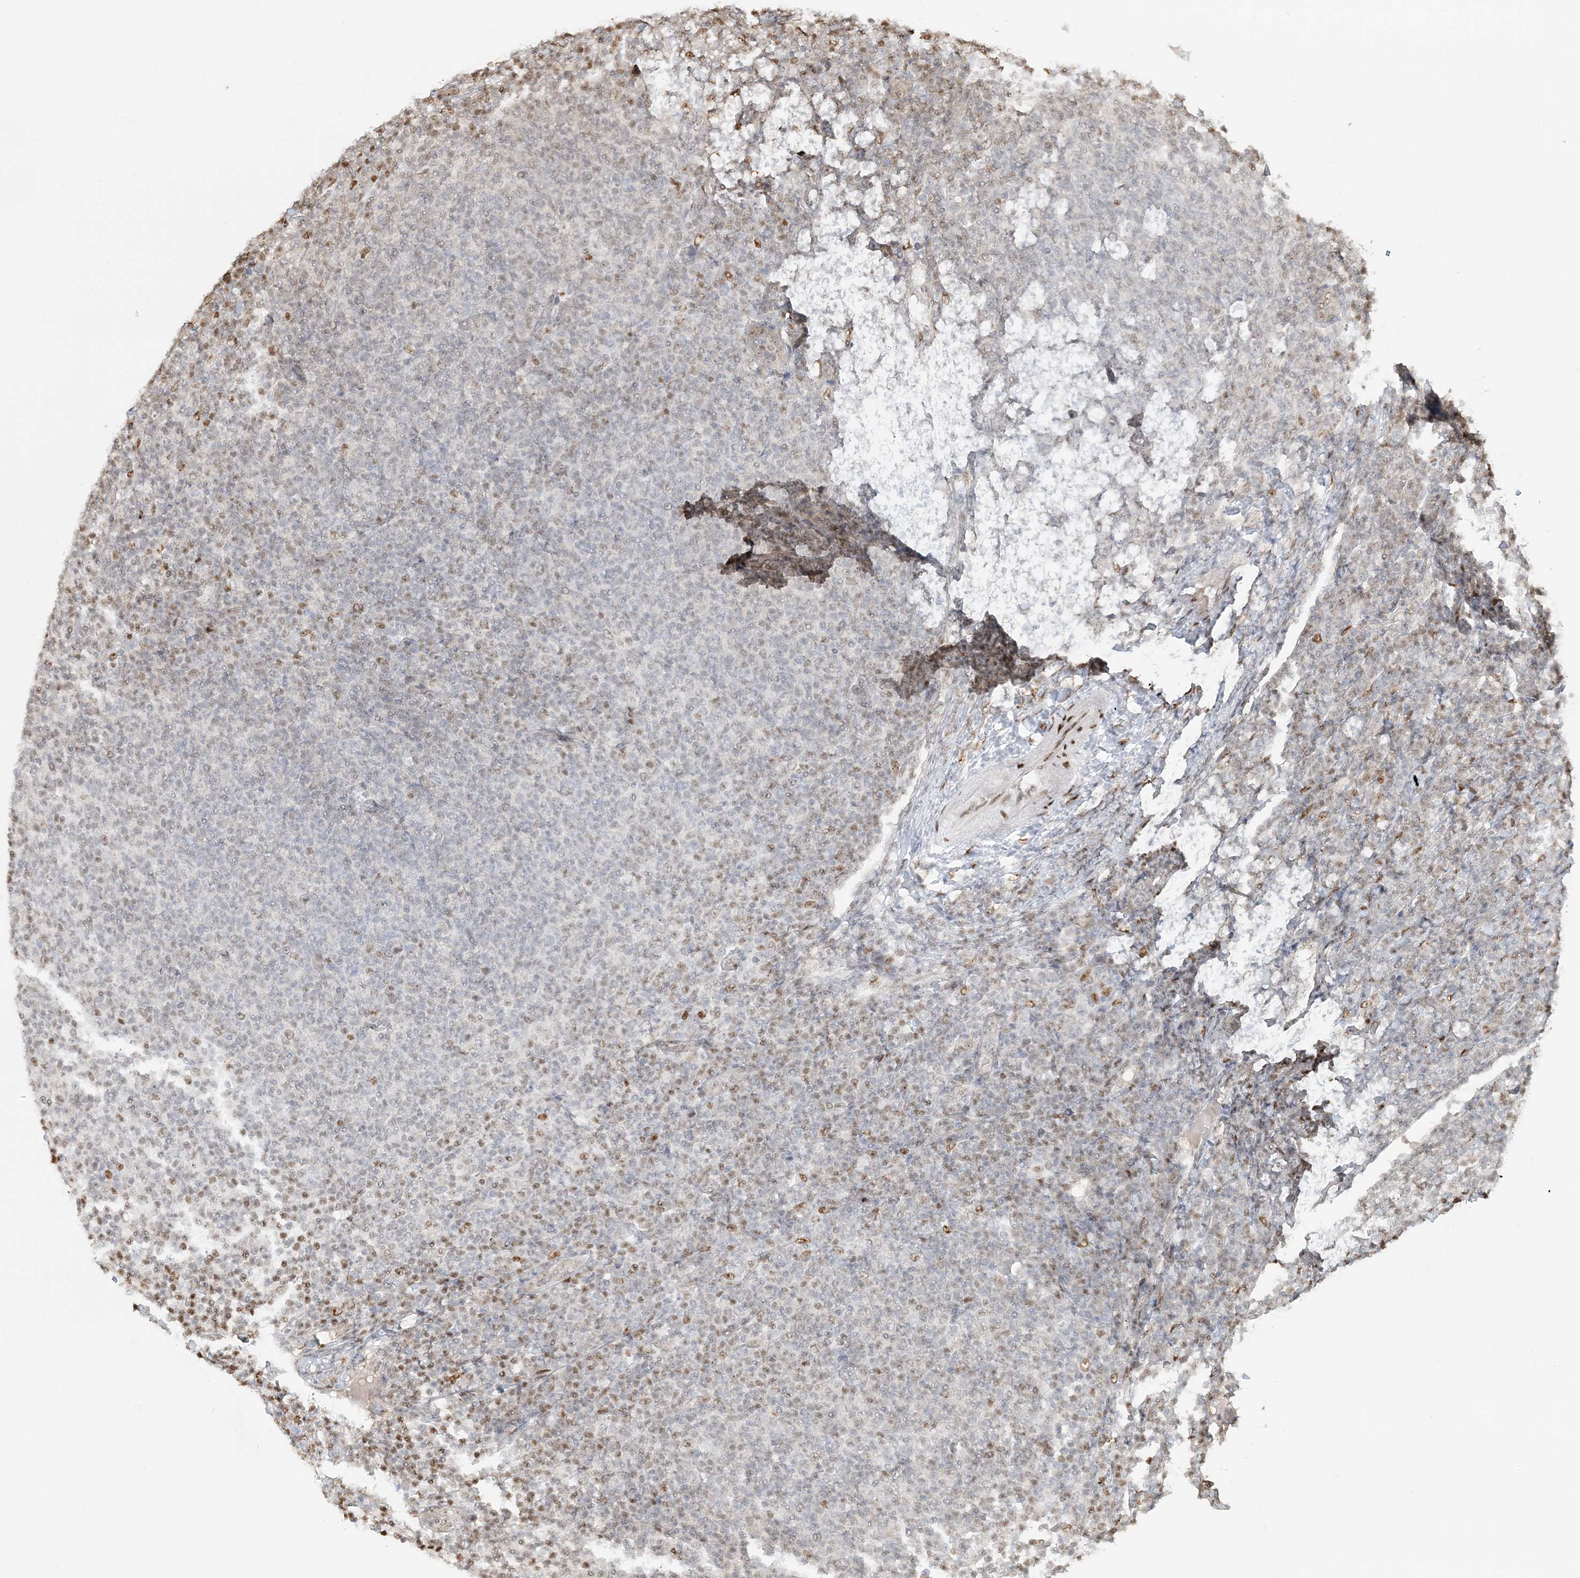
{"staining": {"intensity": "moderate", "quantity": "<25%", "location": "nuclear"}, "tissue": "lymphoma", "cell_type": "Tumor cells", "image_type": "cancer", "snomed": [{"axis": "morphology", "description": "Malignant lymphoma, non-Hodgkin's type, Low grade"}, {"axis": "topography", "description": "Lymph node"}], "caption": "Immunohistochemistry (IHC) micrograph of malignant lymphoma, non-Hodgkin's type (low-grade) stained for a protein (brown), which demonstrates low levels of moderate nuclear expression in approximately <25% of tumor cells.", "gene": "SUMO2", "patient": {"sex": "male", "age": 66}}